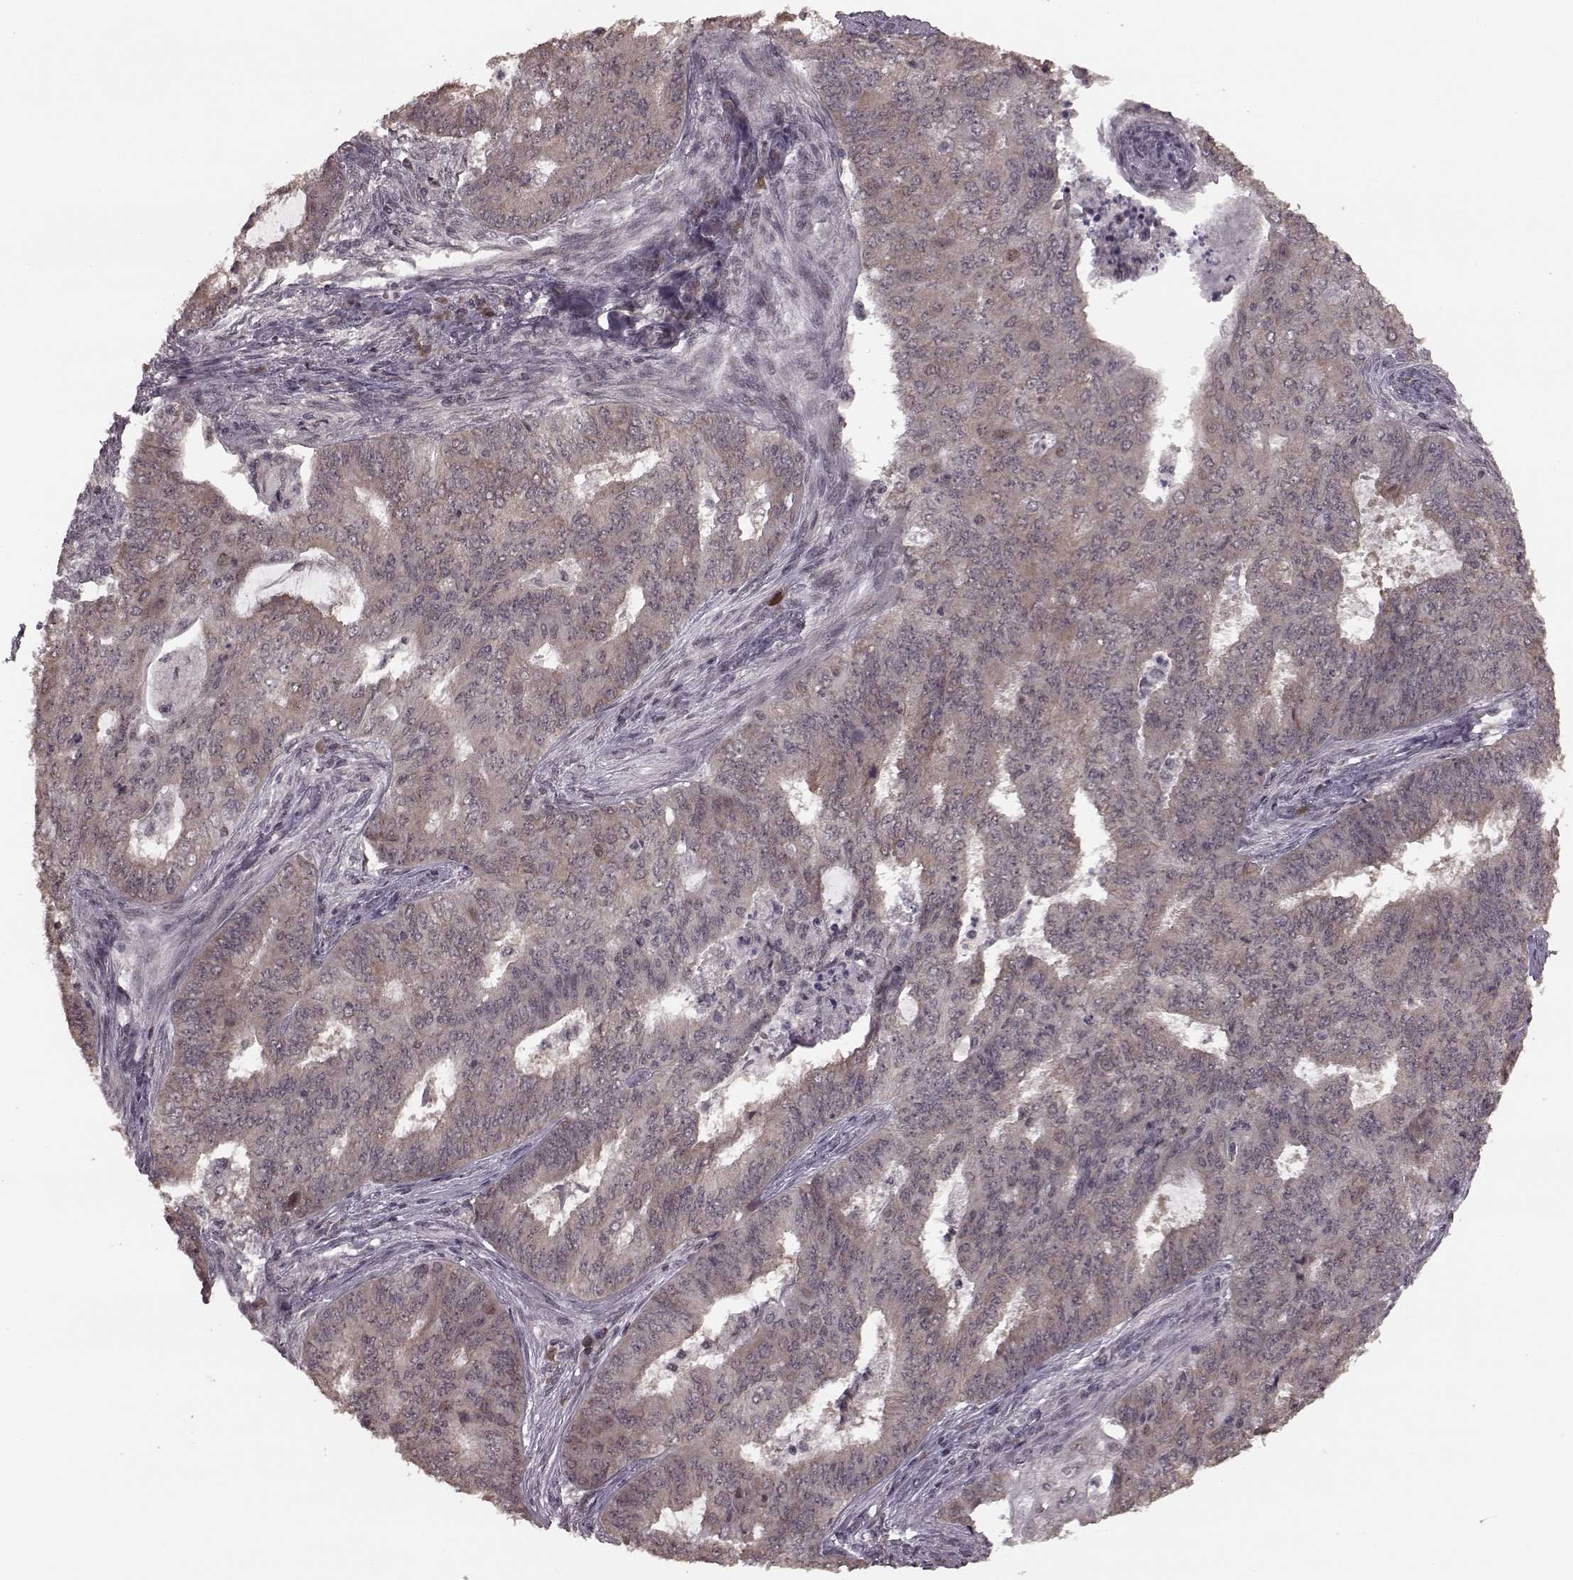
{"staining": {"intensity": "weak", "quantity": ">75%", "location": "cytoplasmic/membranous"}, "tissue": "endometrial cancer", "cell_type": "Tumor cells", "image_type": "cancer", "snomed": [{"axis": "morphology", "description": "Adenocarcinoma, NOS"}, {"axis": "topography", "description": "Endometrium"}], "caption": "Immunohistochemical staining of endometrial cancer reveals low levels of weak cytoplasmic/membranous staining in approximately >75% of tumor cells. (DAB IHC with brightfield microscopy, high magnification).", "gene": "PLCB4", "patient": {"sex": "female", "age": 62}}